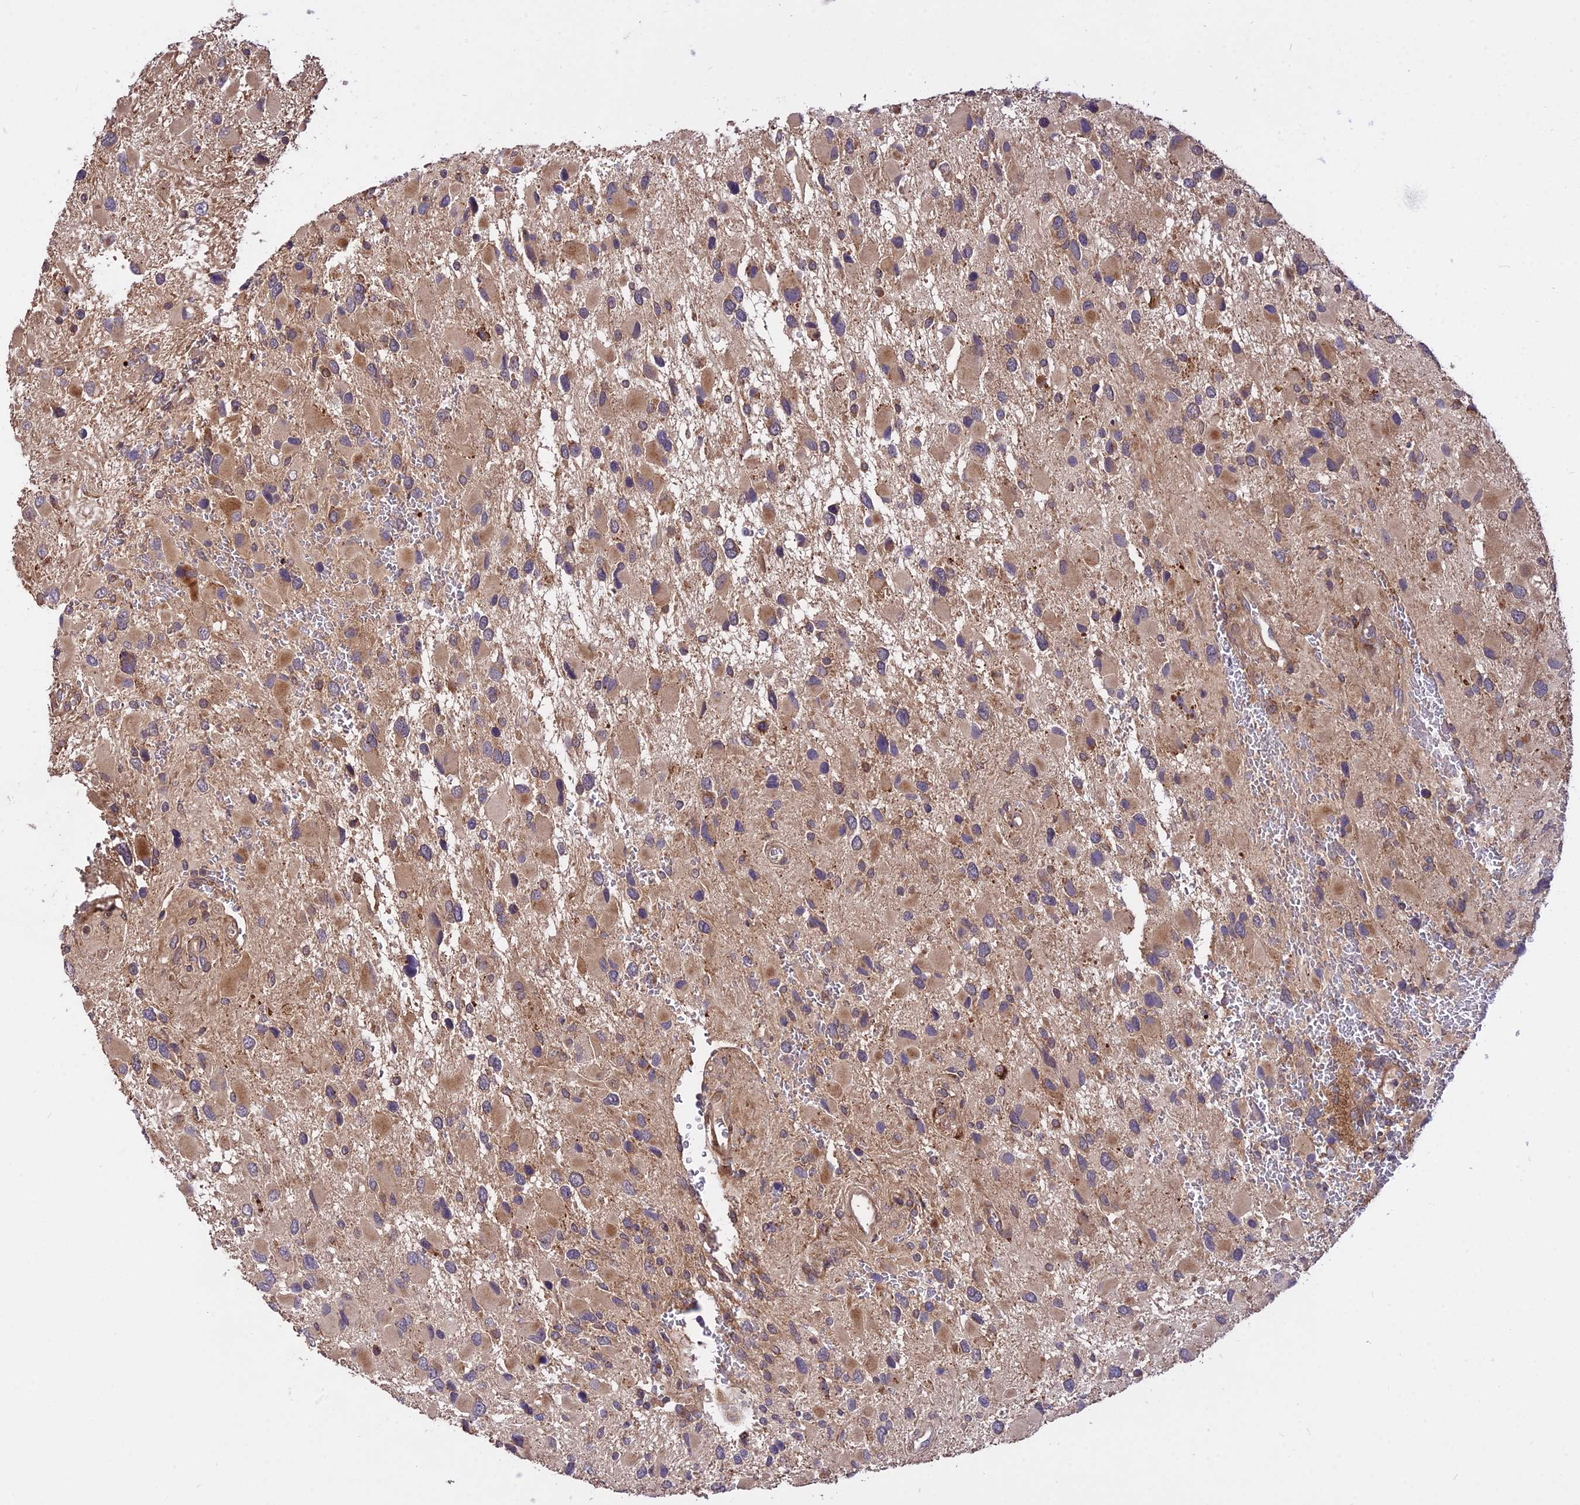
{"staining": {"intensity": "moderate", "quantity": "25%-75%", "location": "cytoplasmic/membranous"}, "tissue": "glioma", "cell_type": "Tumor cells", "image_type": "cancer", "snomed": [{"axis": "morphology", "description": "Glioma, malignant, High grade"}, {"axis": "topography", "description": "Brain"}], "caption": "This micrograph displays glioma stained with immunohistochemistry to label a protein in brown. The cytoplasmic/membranous of tumor cells show moderate positivity for the protein. Nuclei are counter-stained blue.", "gene": "ROCK1", "patient": {"sex": "male", "age": 53}}